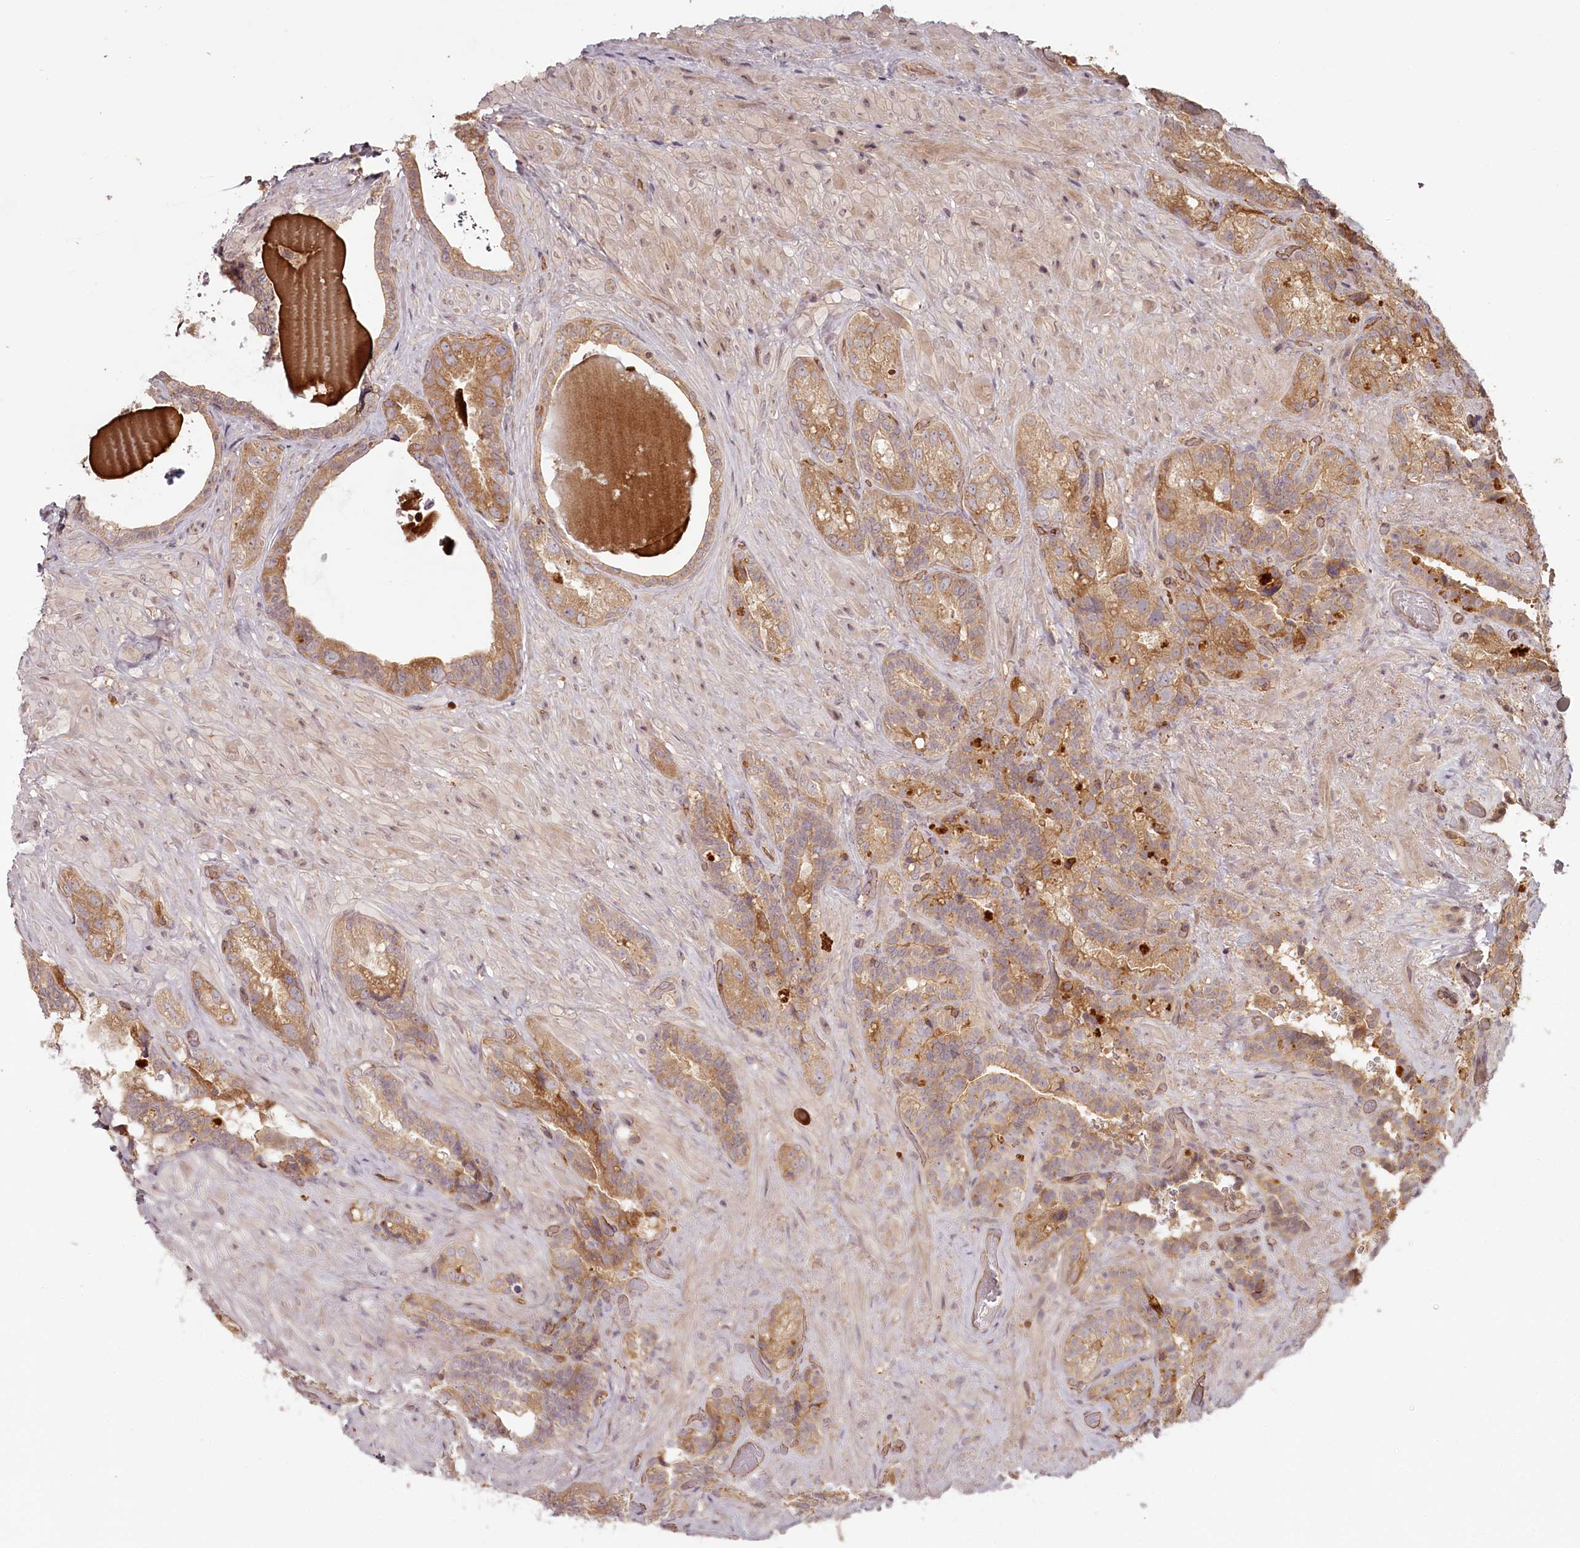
{"staining": {"intensity": "moderate", "quantity": ">75%", "location": "cytoplasmic/membranous"}, "tissue": "seminal vesicle", "cell_type": "Glandular cells", "image_type": "normal", "snomed": [{"axis": "morphology", "description": "Normal tissue, NOS"}, {"axis": "topography", "description": "Prostate and seminal vesicle, NOS"}, {"axis": "topography", "description": "Prostate"}, {"axis": "topography", "description": "Seminal veicle"}], "caption": "High-magnification brightfield microscopy of benign seminal vesicle stained with DAB (3,3'-diaminobenzidine) (brown) and counterstained with hematoxylin (blue). glandular cells exhibit moderate cytoplasmic/membranous expression is identified in about>75% of cells. (brown staining indicates protein expression, while blue staining denotes nuclei).", "gene": "TMIE", "patient": {"sex": "male", "age": 67}}